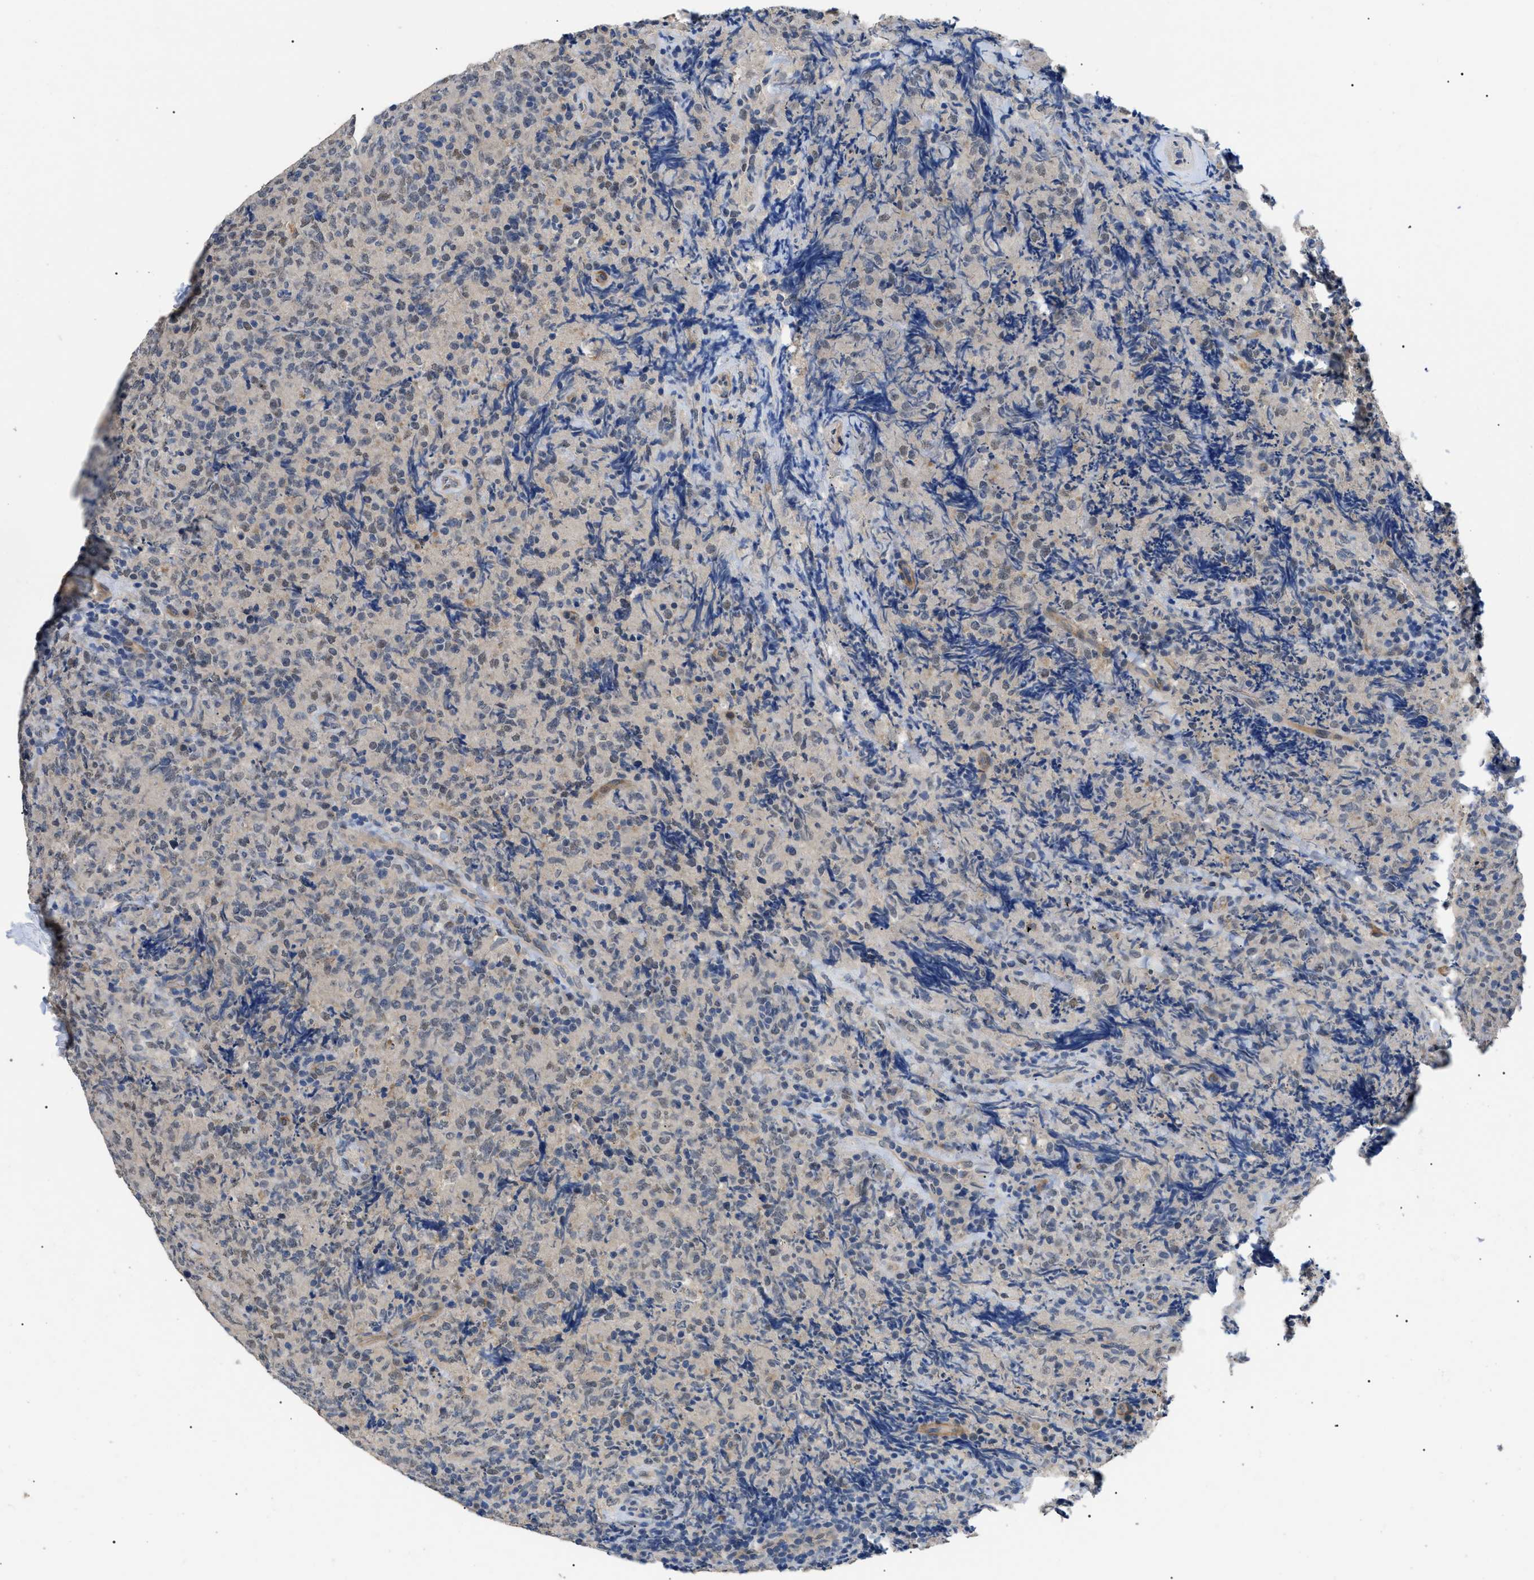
{"staining": {"intensity": "weak", "quantity": "25%-75%", "location": "cytoplasmic/membranous"}, "tissue": "lymphoma", "cell_type": "Tumor cells", "image_type": "cancer", "snomed": [{"axis": "morphology", "description": "Malignant lymphoma, non-Hodgkin's type, High grade"}, {"axis": "topography", "description": "Tonsil"}], "caption": "Lymphoma stained for a protein (brown) displays weak cytoplasmic/membranous positive positivity in approximately 25%-75% of tumor cells.", "gene": "CRCP", "patient": {"sex": "female", "age": 36}}